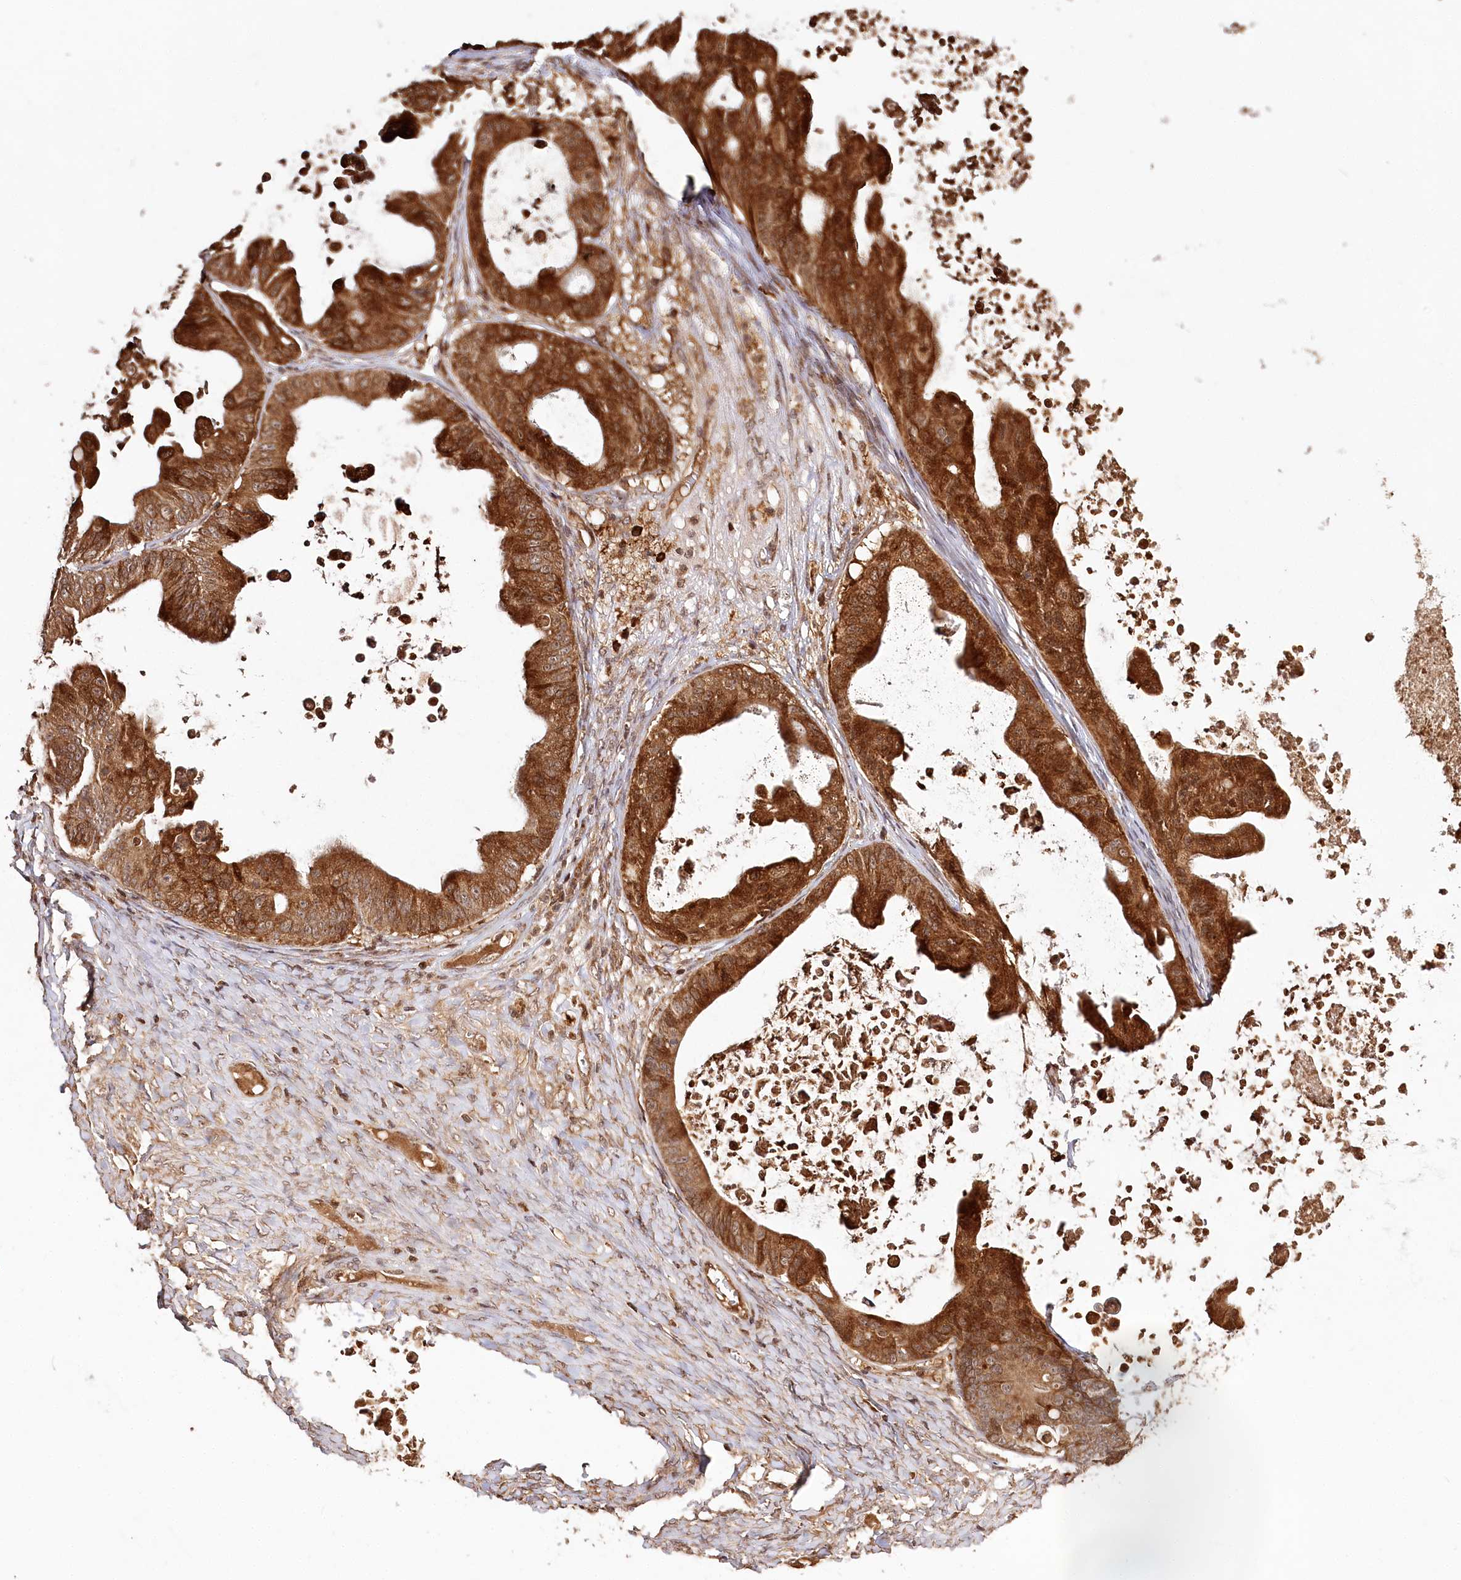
{"staining": {"intensity": "strong", "quantity": ">75%", "location": "cytoplasmic/membranous"}, "tissue": "ovarian cancer", "cell_type": "Tumor cells", "image_type": "cancer", "snomed": [{"axis": "morphology", "description": "Cystadenocarcinoma, mucinous, NOS"}, {"axis": "topography", "description": "Ovary"}], "caption": "Ovarian cancer tissue shows strong cytoplasmic/membranous expression in about >75% of tumor cells, visualized by immunohistochemistry. (DAB IHC with brightfield microscopy, high magnification).", "gene": "ULK2", "patient": {"sex": "female", "age": 37}}